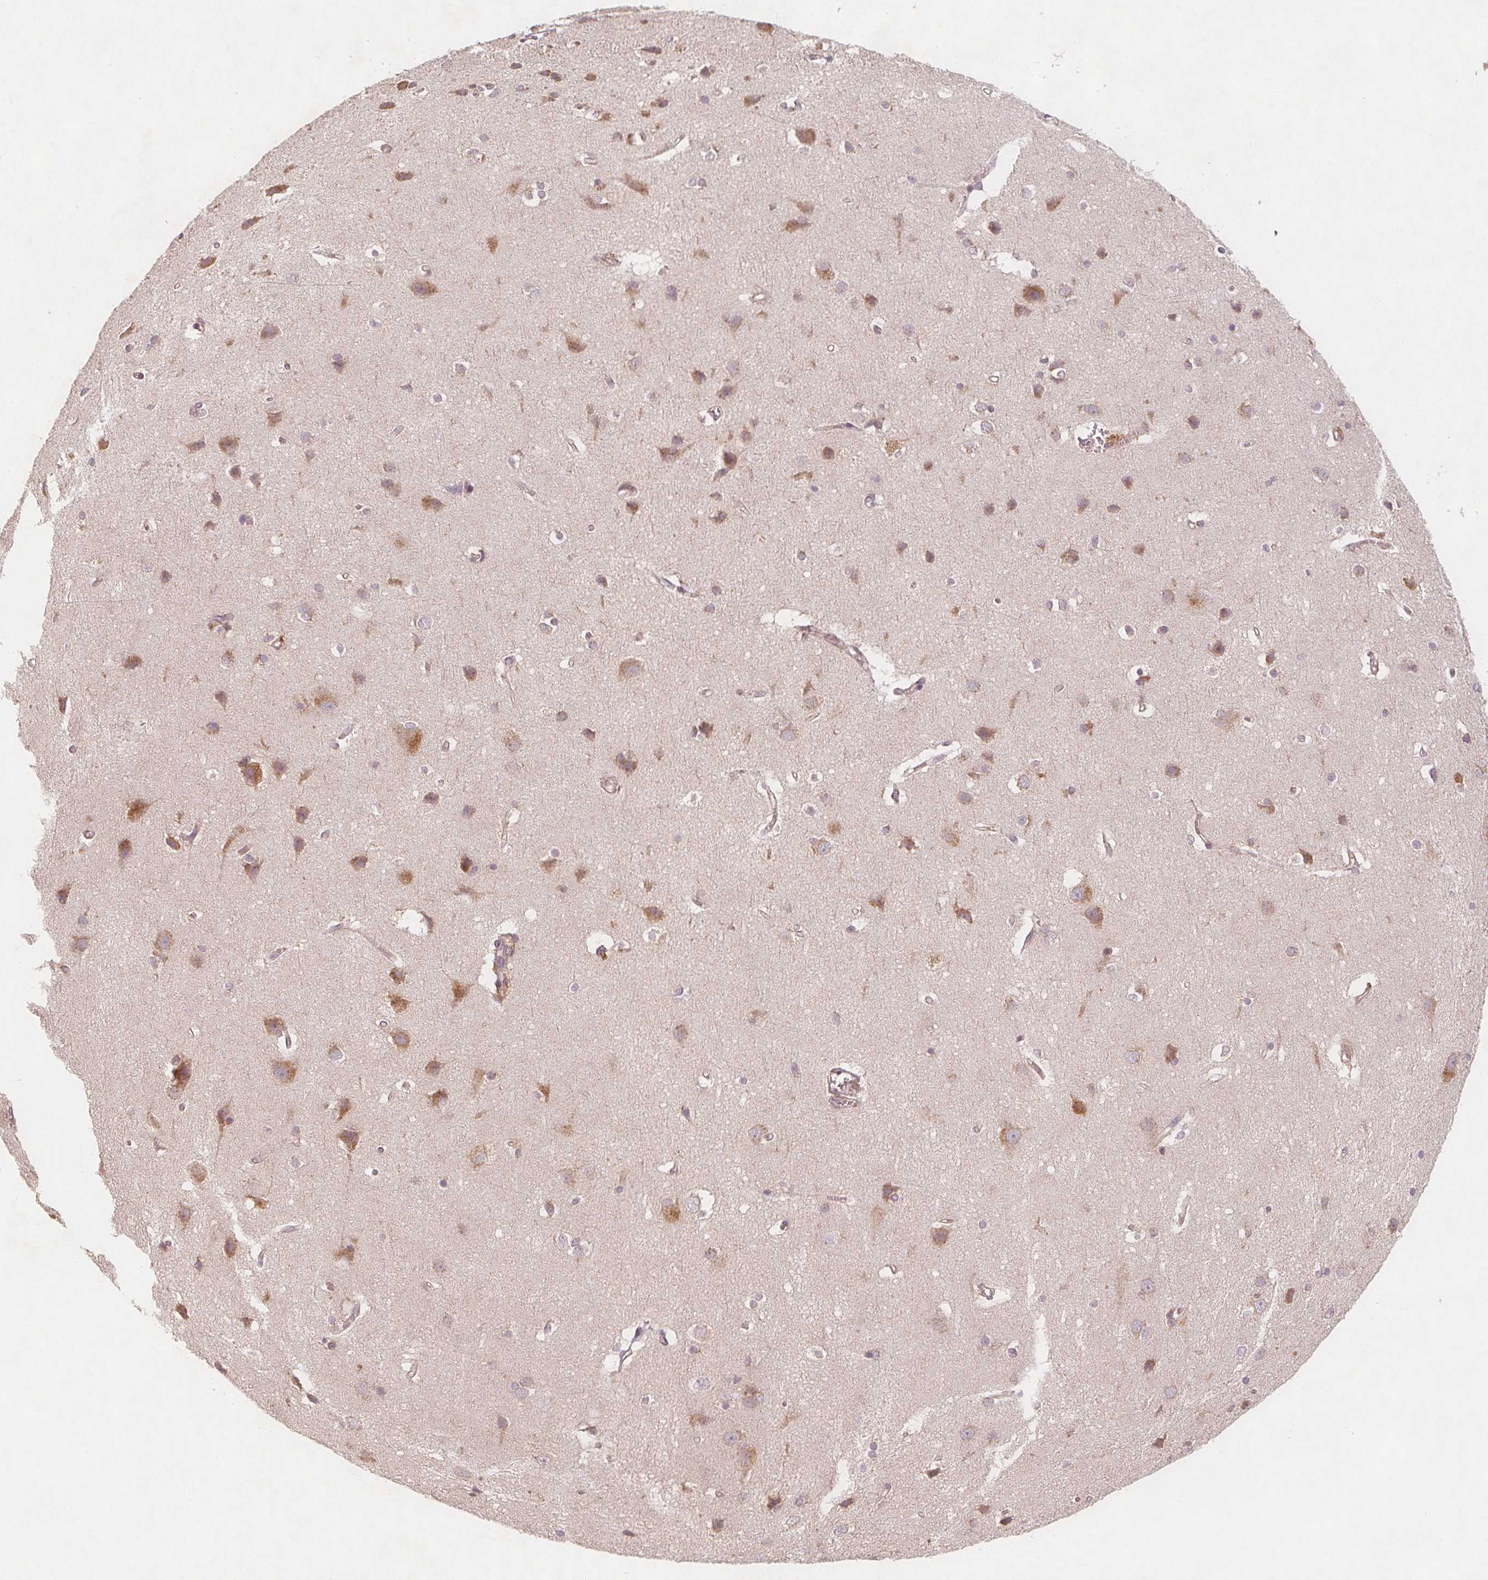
{"staining": {"intensity": "negative", "quantity": "none", "location": "none"}, "tissue": "cerebral cortex", "cell_type": "Endothelial cells", "image_type": "normal", "snomed": [{"axis": "morphology", "description": "Normal tissue, NOS"}, {"axis": "topography", "description": "Cerebral cortex"}], "caption": "Protein analysis of benign cerebral cortex reveals no significant staining in endothelial cells. The staining is performed using DAB brown chromogen with nuclei counter-stained in using hematoxylin.", "gene": "NCSTN", "patient": {"sex": "male", "age": 37}}